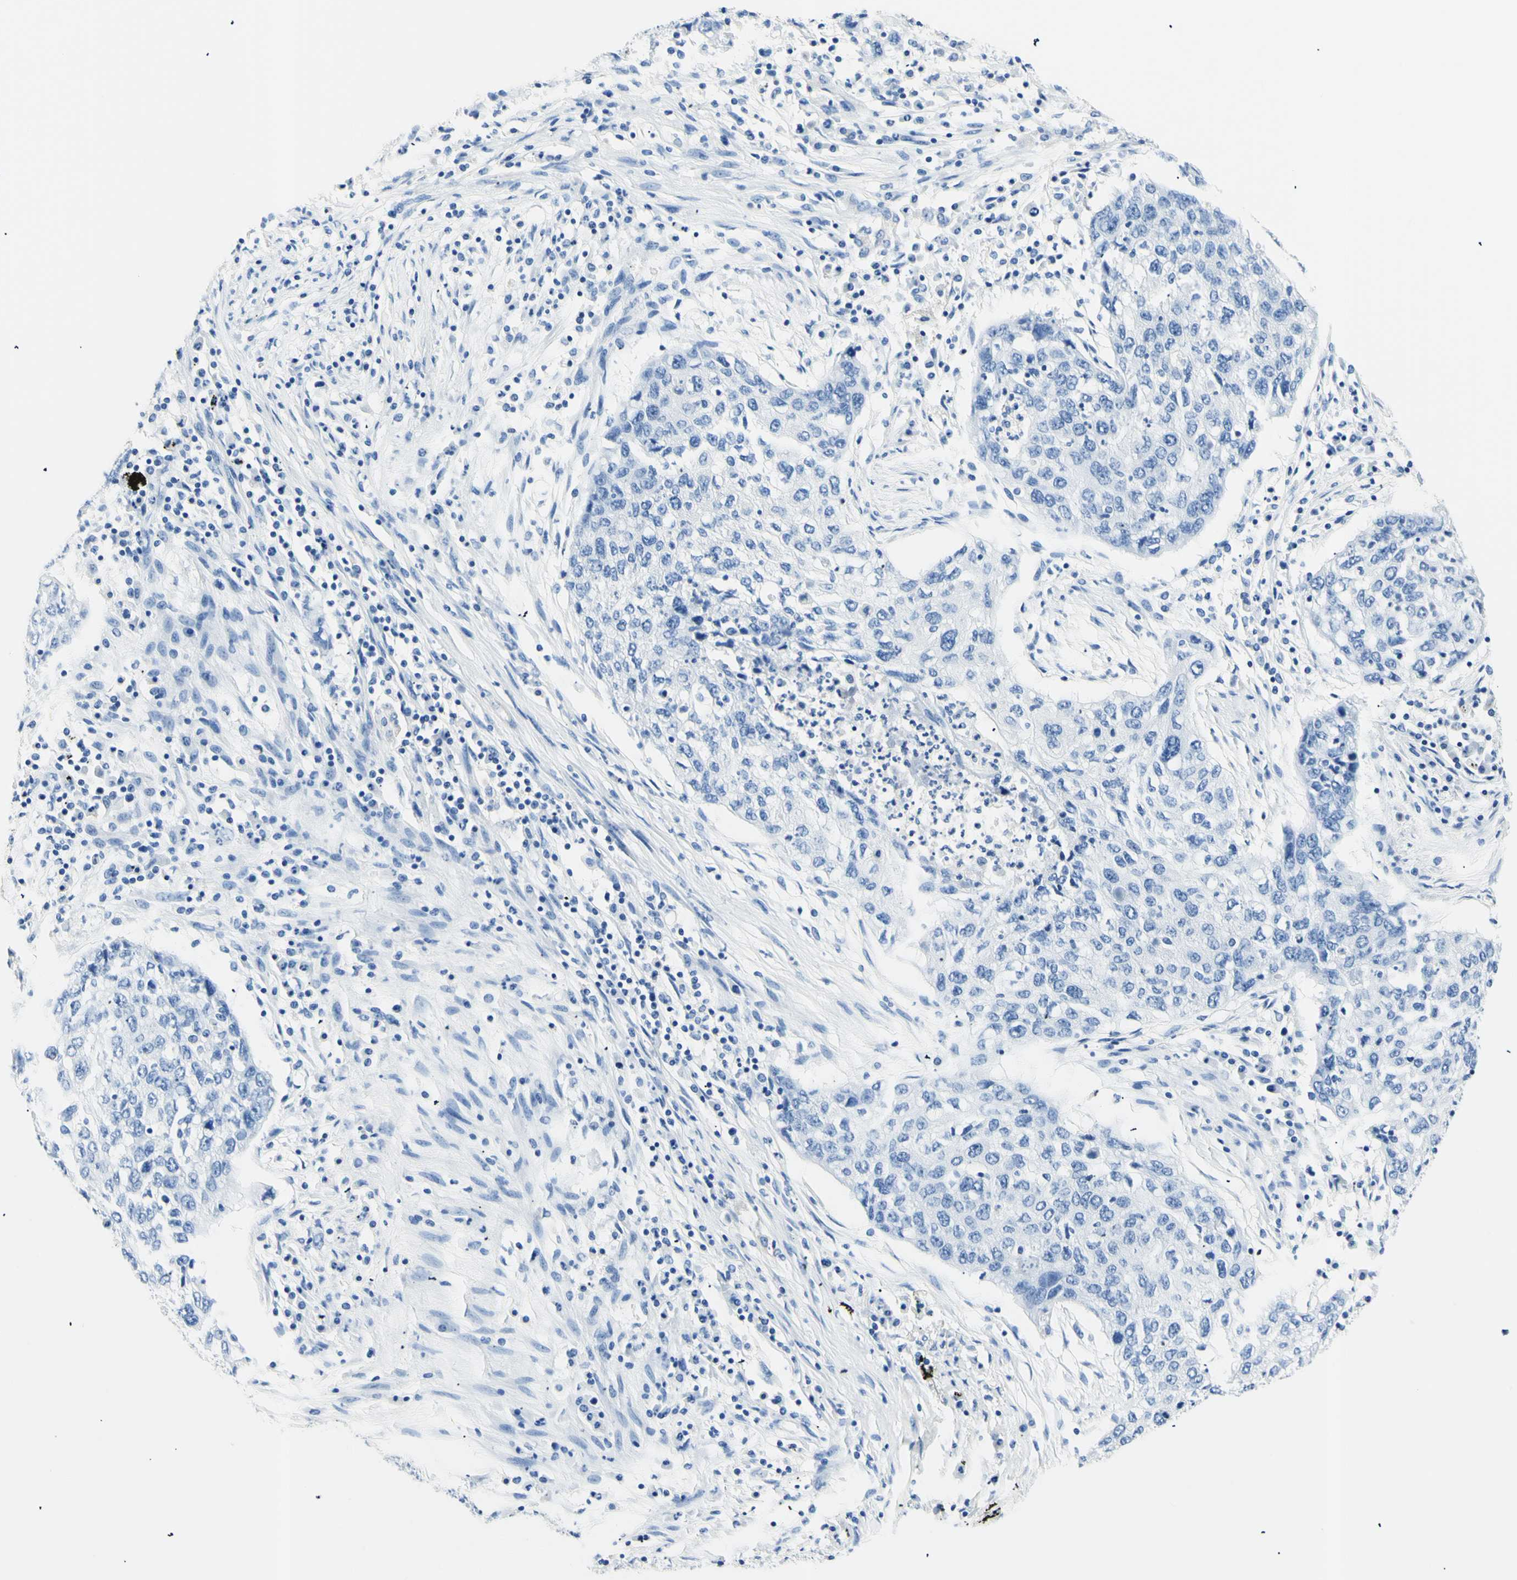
{"staining": {"intensity": "negative", "quantity": "none", "location": "none"}, "tissue": "lung cancer", "cell_type": "Tumor cells", "image_type": "cancer", "snomed": [{"axis": "morphology", "description": "Squamous cell carcinoma, NOS"}, {"axis": "topography", "description": "Lung"}], "caption": "Immunohistochemical staining of squamous cell carcinoma (lung) shows no significant staining in tumor cells. (Immunohistochemistry (ihc), brightfield microscopy, high magnification).", "gene": "HPCA", "patient": {"sex": "female", "age": 63}}